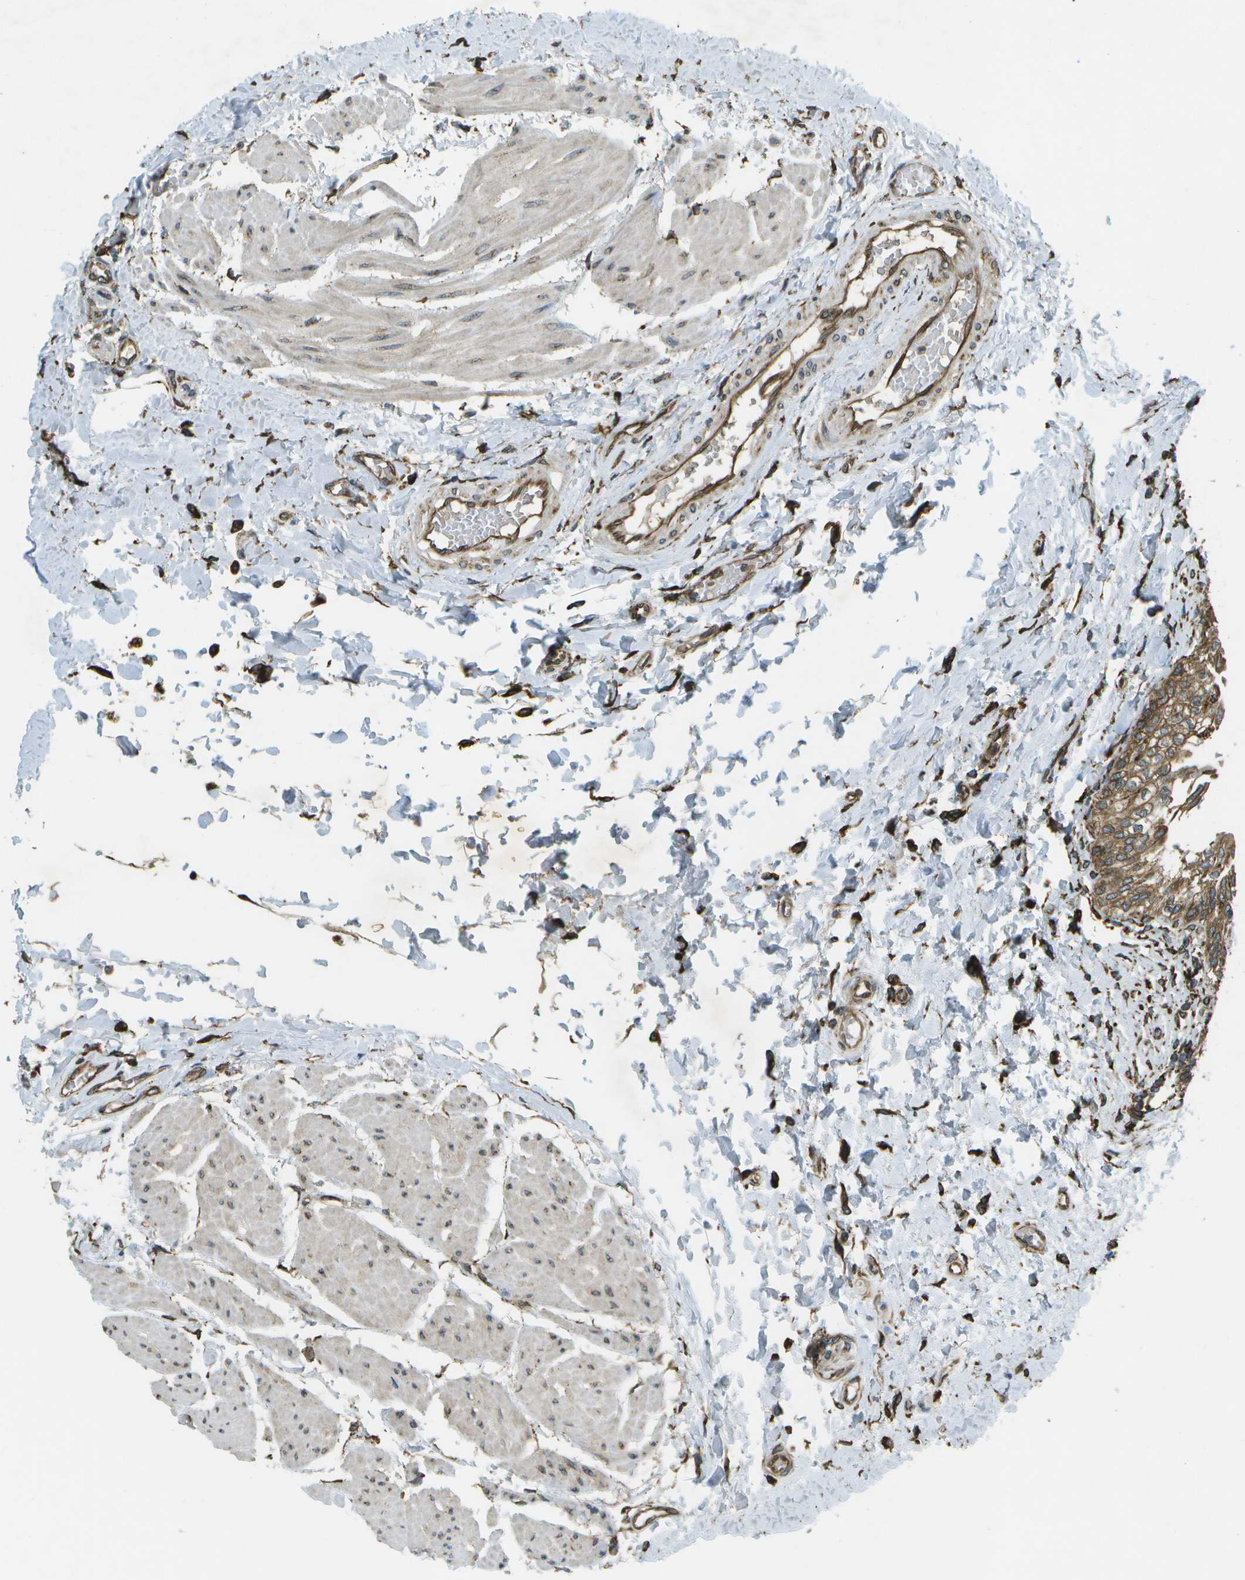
{"staining": {"intensity": "strong", "quantity": ">75%", "location": "cytoplasmic/membranous"}, "tissue": "urinary bladder", "cell_type": "Urothelial cells", "image_type": "normal", "snomed": [{"axis": "morphology", "description": "Normal tissue, NOS"}, {"axis": "topography", "description": "Urinary bladder"}], "caption": "Urothelial cells display strong cytoplasmic/membranous staining in approximately >75% of cells in benign urinary bladder. (IHC, brightfield microscopy, high magnification).", "gene": "PDIA4", "patient": {"sex": "male", "age": 55}}